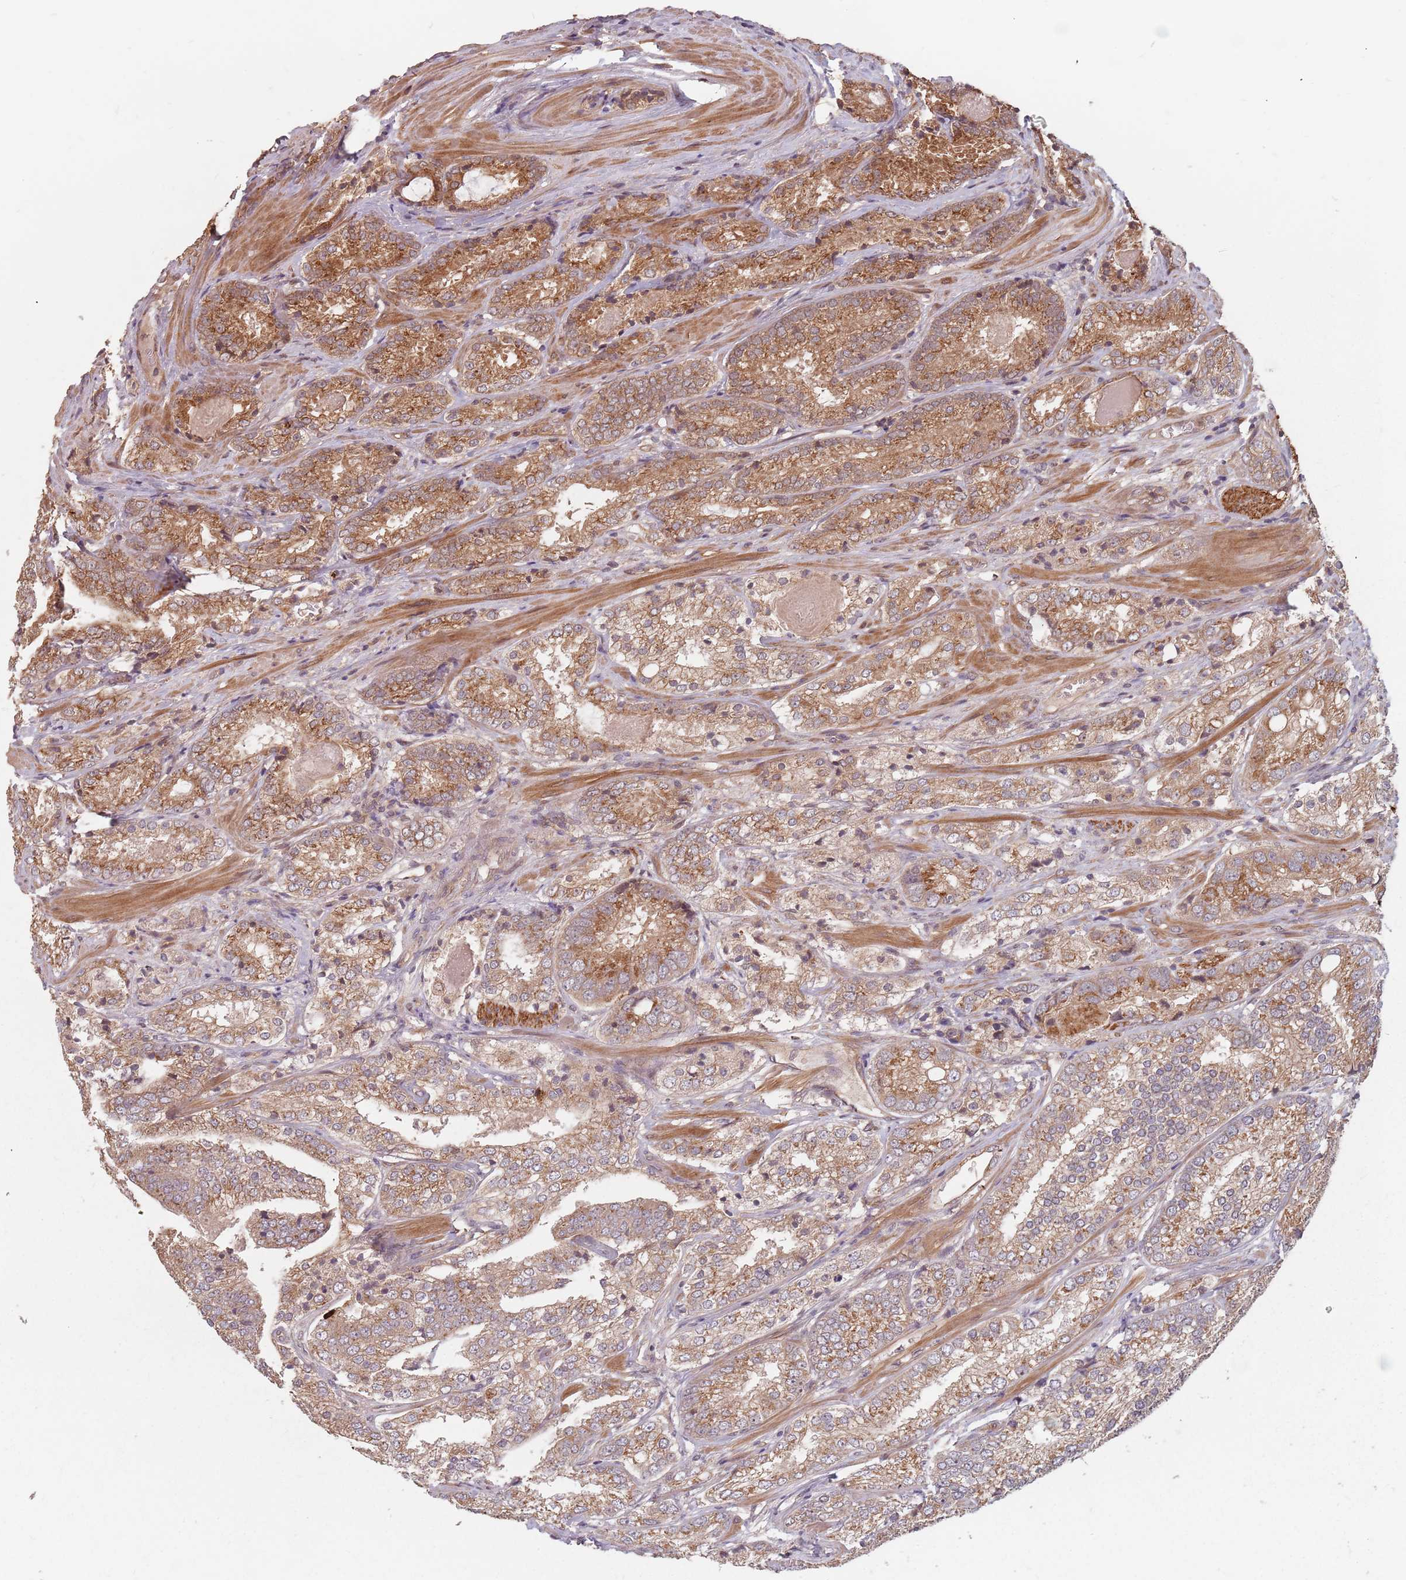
{"staining": {"intensity": "moderate", "quantity": ">75%", "location": "cytoplasmic/membranous"}, "tissue": "prostate cancer", "cell_type": "Tumor cells", "image_type": "cancer", "snomed": [{"axis": "morphology", "description": "Adenocarcinoma, High grade"}, {"axis": "topography", "description": "Prostate"}], "caption": "Protein positivity by immunohistochemistry (IHC) shows moderate cytoplasmic/membranous staining in approximately >75% of tumor cells in high-grade adenocarcinoma (prostate). (brown staining indicates protein expression, while blue staining denotes nuclei).", "gene": "C3orf14", "patient": {"sex": "male", "age": 63}}